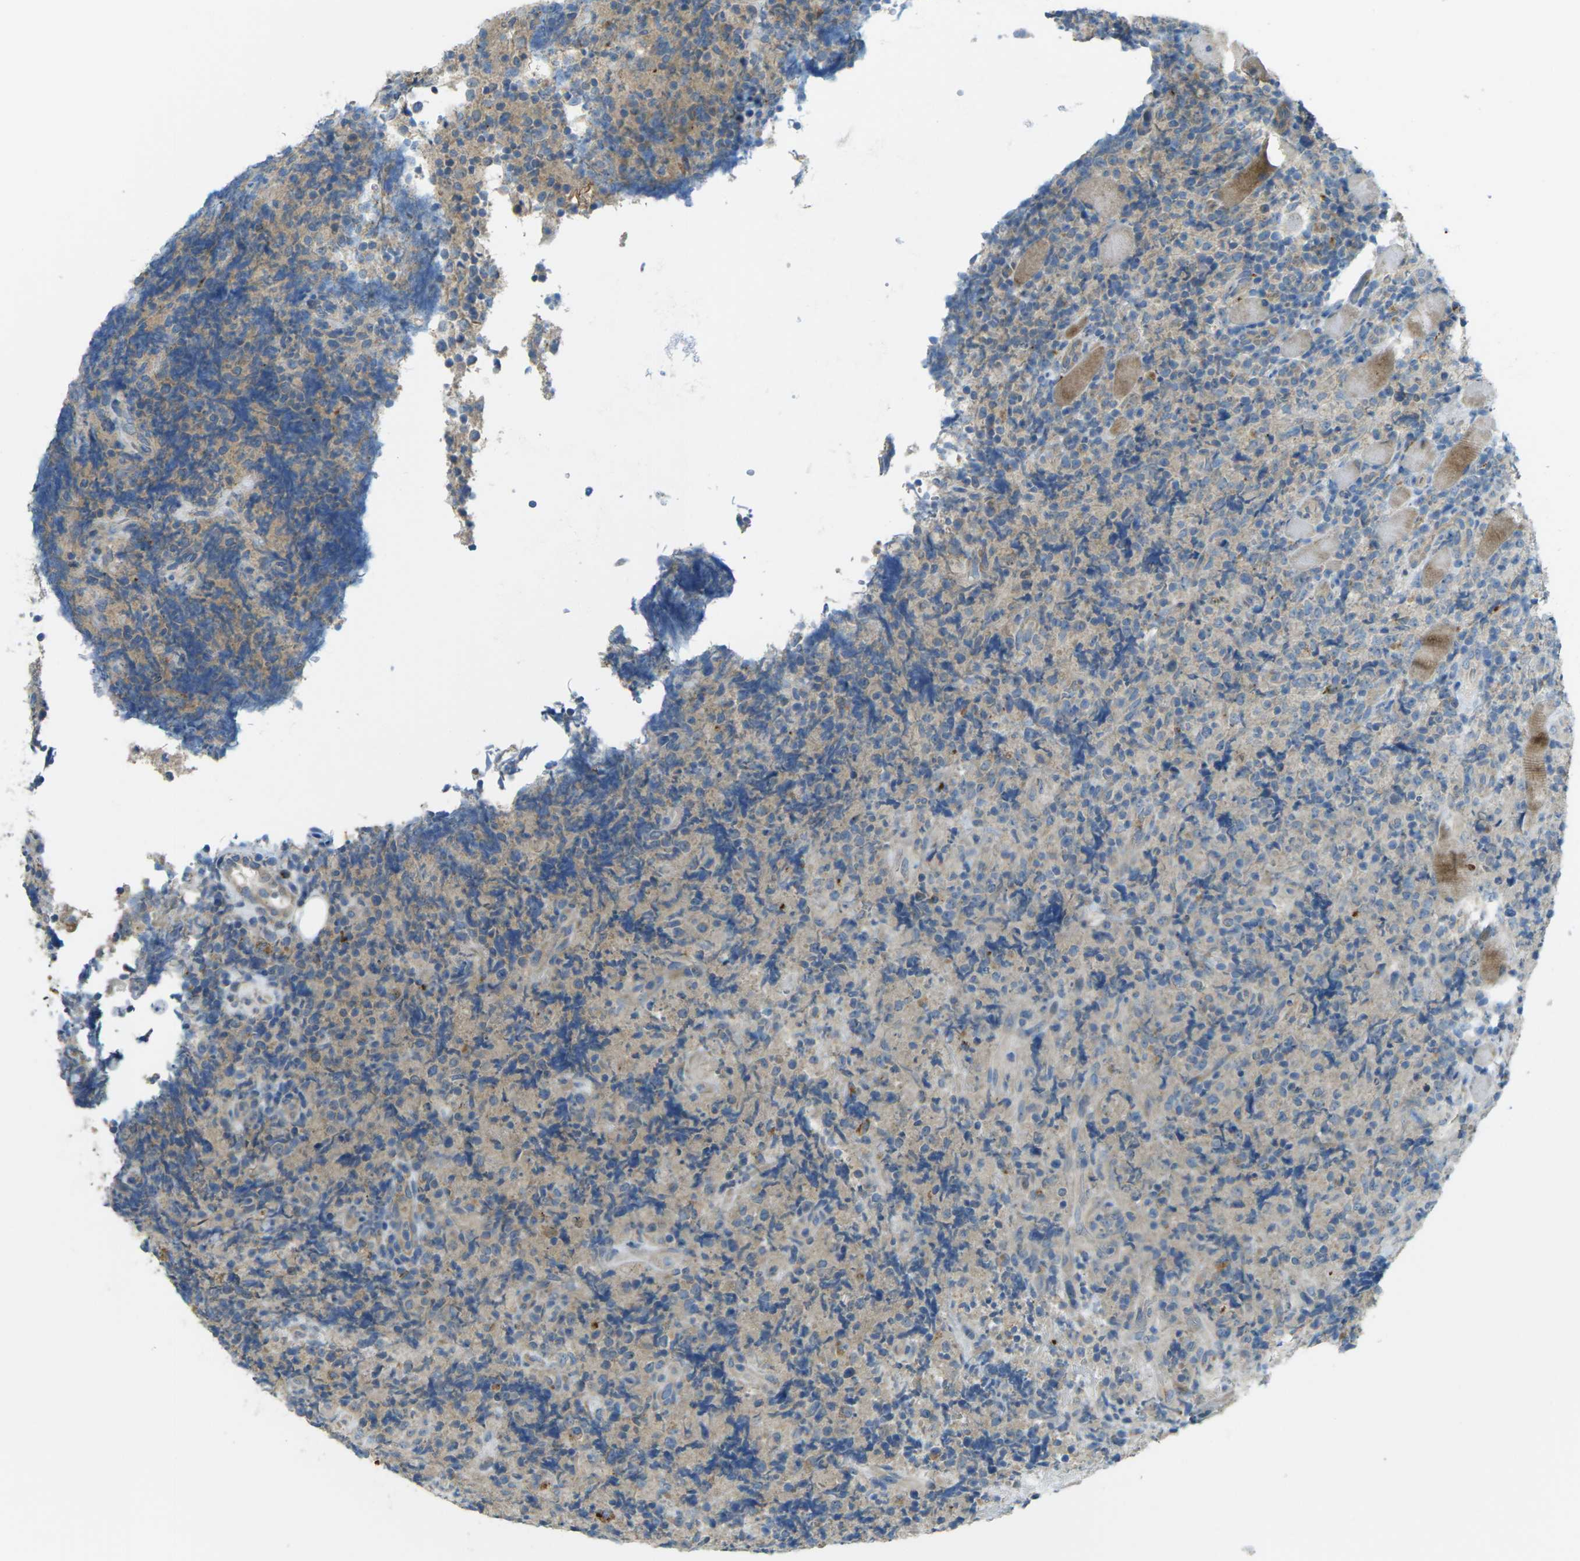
{"staining": {"intensity": "weak", "quantity": "<25%", "location": "cytoplasmic/membranous"}, "tissue": "lymphoma", "cell_type": "Tumor cells", "image_type": "cancer", "snomed": [{"axis": "morphology", "description": "Malignant lymphoma, non-Hodgkin's type, High grade"}, {"axis": "topography", "description": "Tonsil"}], "caption": "Immunohistochemistry (IHC) micrograph of human malignant lymphoma, non-Hodgkin's type (high-grade) stained for a protein (brown), which shows no positivity in tumor cells.", "gene": "MYLK4", "patient": {"sex": "female", "age": 36}}